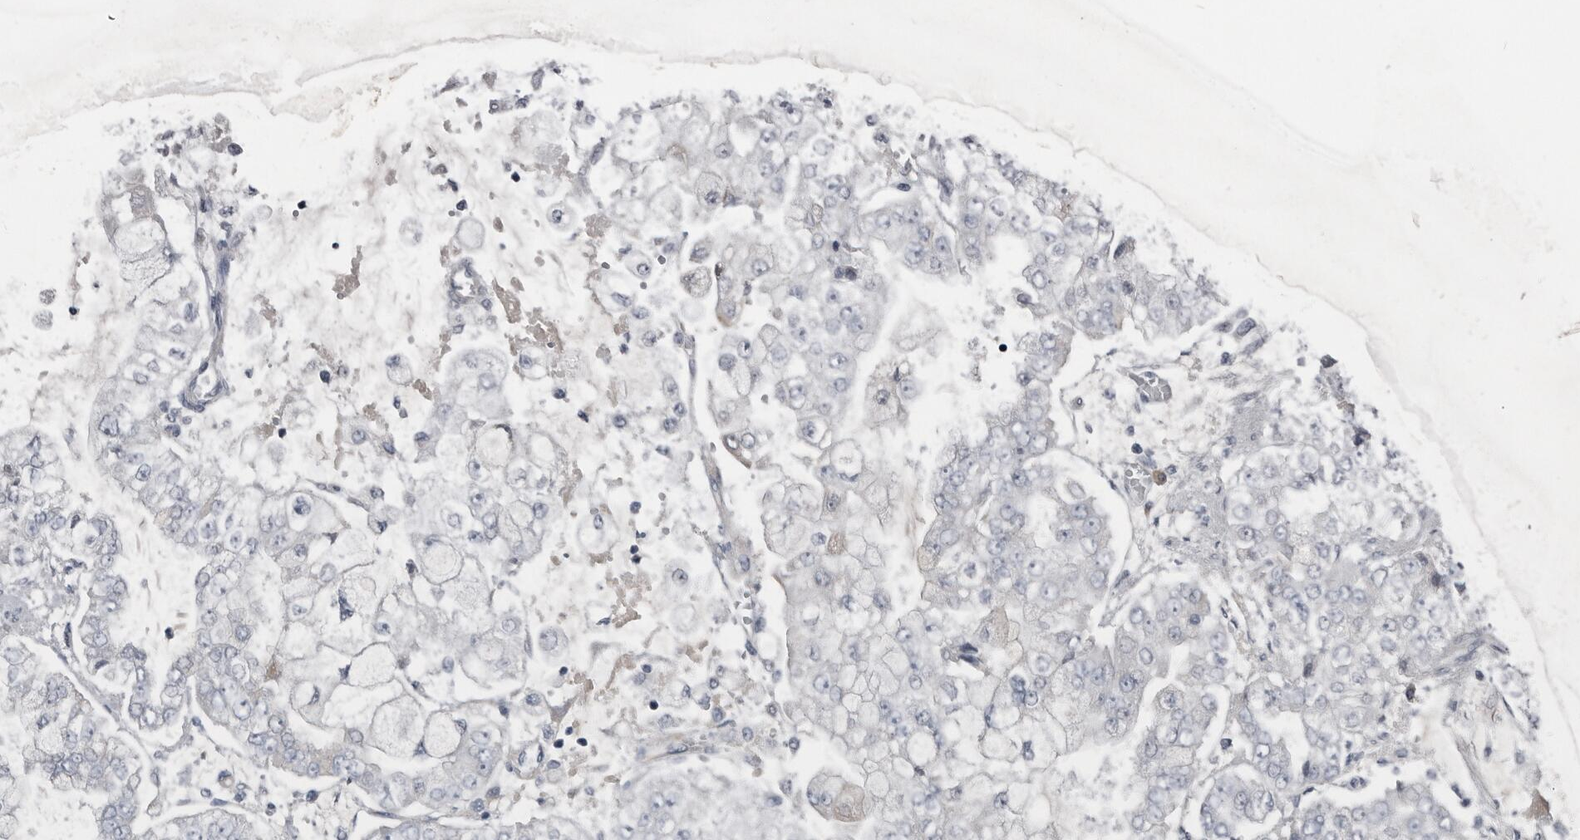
{"staining": {"intensity": "negative", "quantity": "none", "location": "none"}, "tissue": "stomach cancer", "cell_type": "Tumor cells", "image_type": "cancer", "snomed": [{"axis": "morphology", "description": "Adenocarcinoma, NOS"}, {"axis": "topography", "description": "Stomach"}], "caption": "Protein analysis of stomach cancer shows no significant expression in tumor cells.", "gene": "ZNF114", "patient": {"sex": "male", "age": 76}}